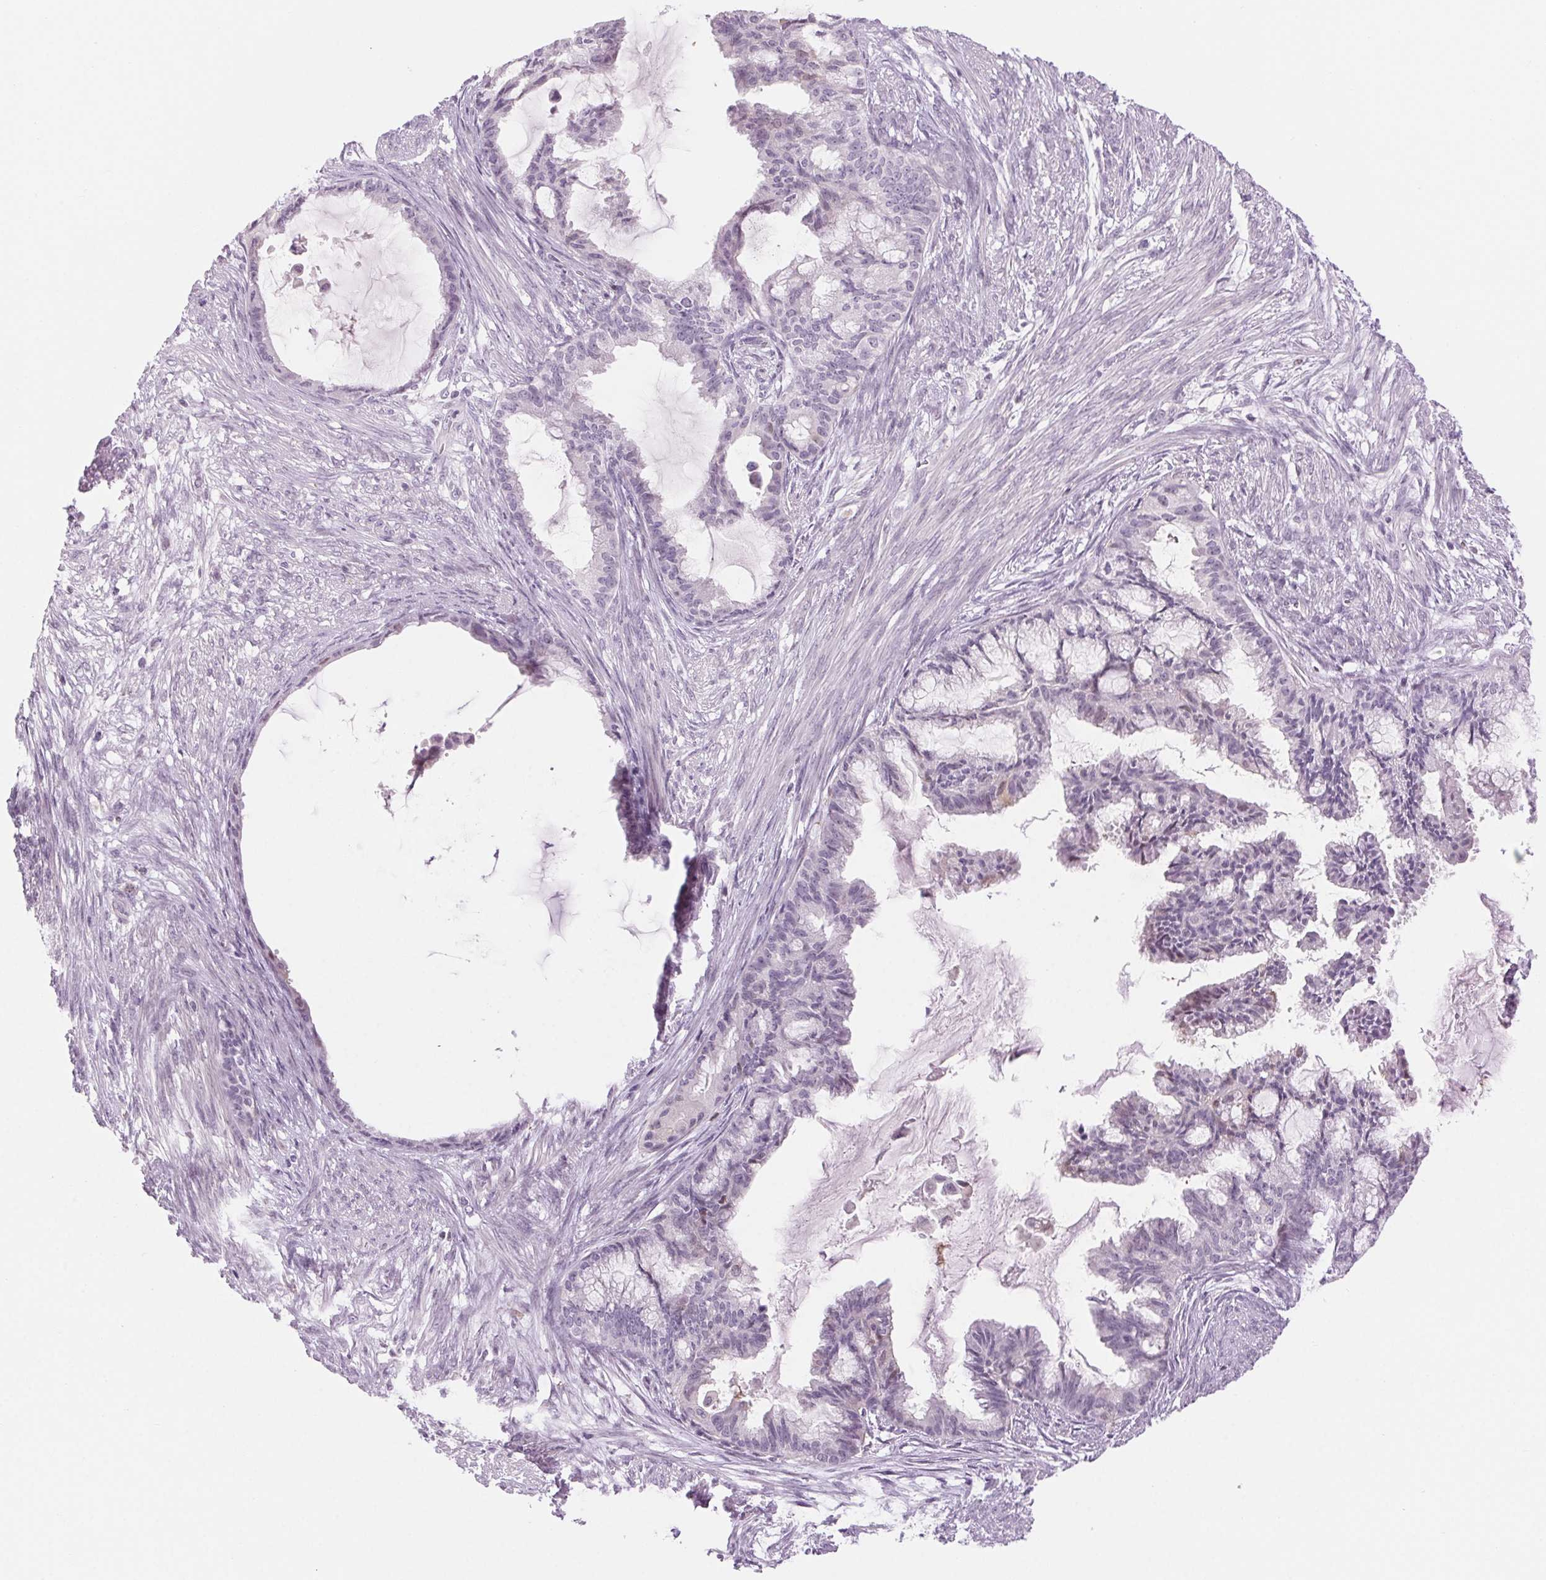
{"staining": {"intensity": "negative", "quantity": "none", "location": "none"}, "tissue": "endometrial cancer", "cell_type": "Tumor cells", "image_type": "cancer", "snomed": [{"axis": "morphology", "description": "Adenocarcinoma, NOS"}, {"axis": "topography", "description": "Endometrium"}], "caption": "Immunohistochemistry (IHC) of human endometrial cancer (adenocarcinoma) reveals no expression in tumor cells.", "gene": "SLC6A19", "patient": {"sex": "female", "age": 86}}